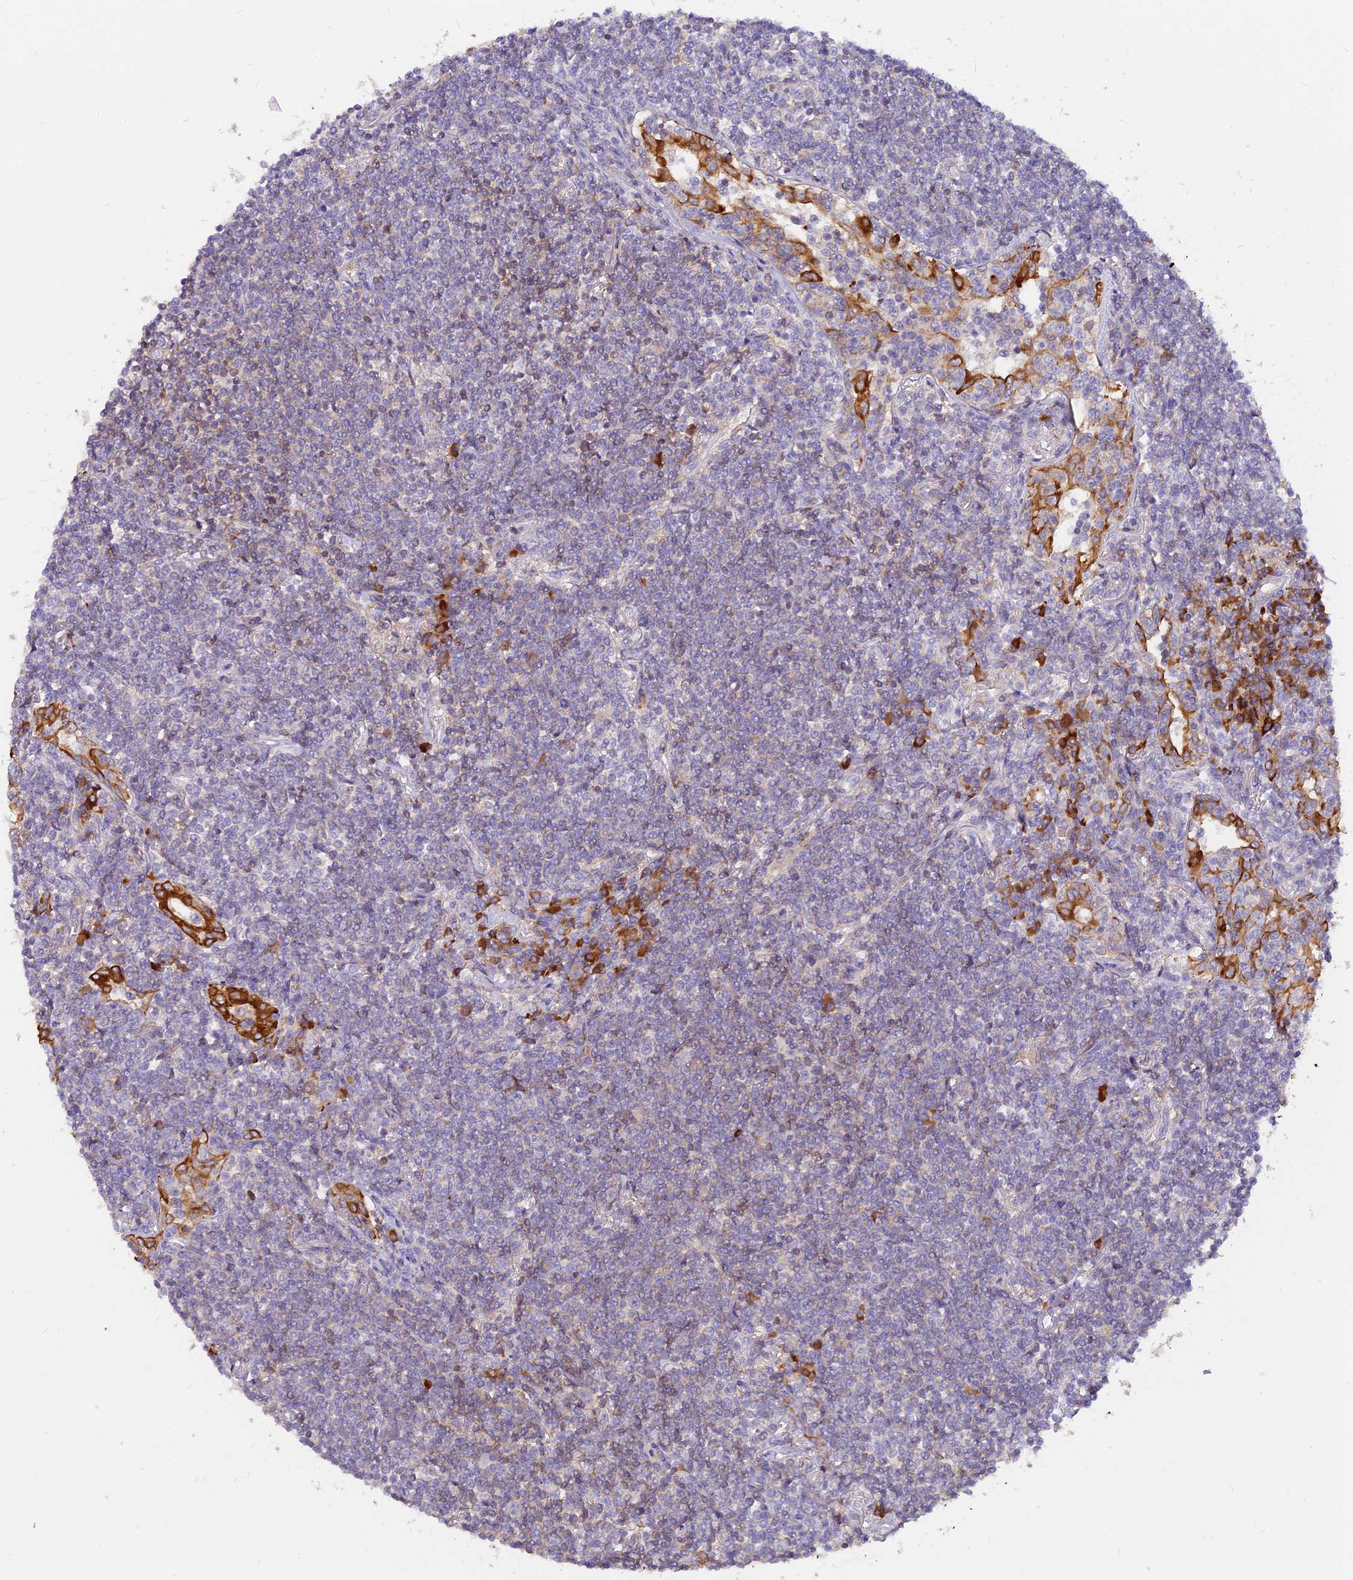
{"staining": {"intensity": "negative", "quantity": "none", "location": "none"}, "tissue": "lymphoma", "cell_type": "Tumor cells", "image_type": "cancer", "snomed": [{"axis": "morphology", "description": "Malignant lymphoma, non-Hodgkin's type, Low grade"}, {"axis": "topography", "description": "Lung"}], "caption": "There is no significant expression in tumor cells of malignant lymphoma, non-Hodgkin's type (low-grade).", "gene": "DENND2D", "patient": {"sex": "female", "age": 71}}